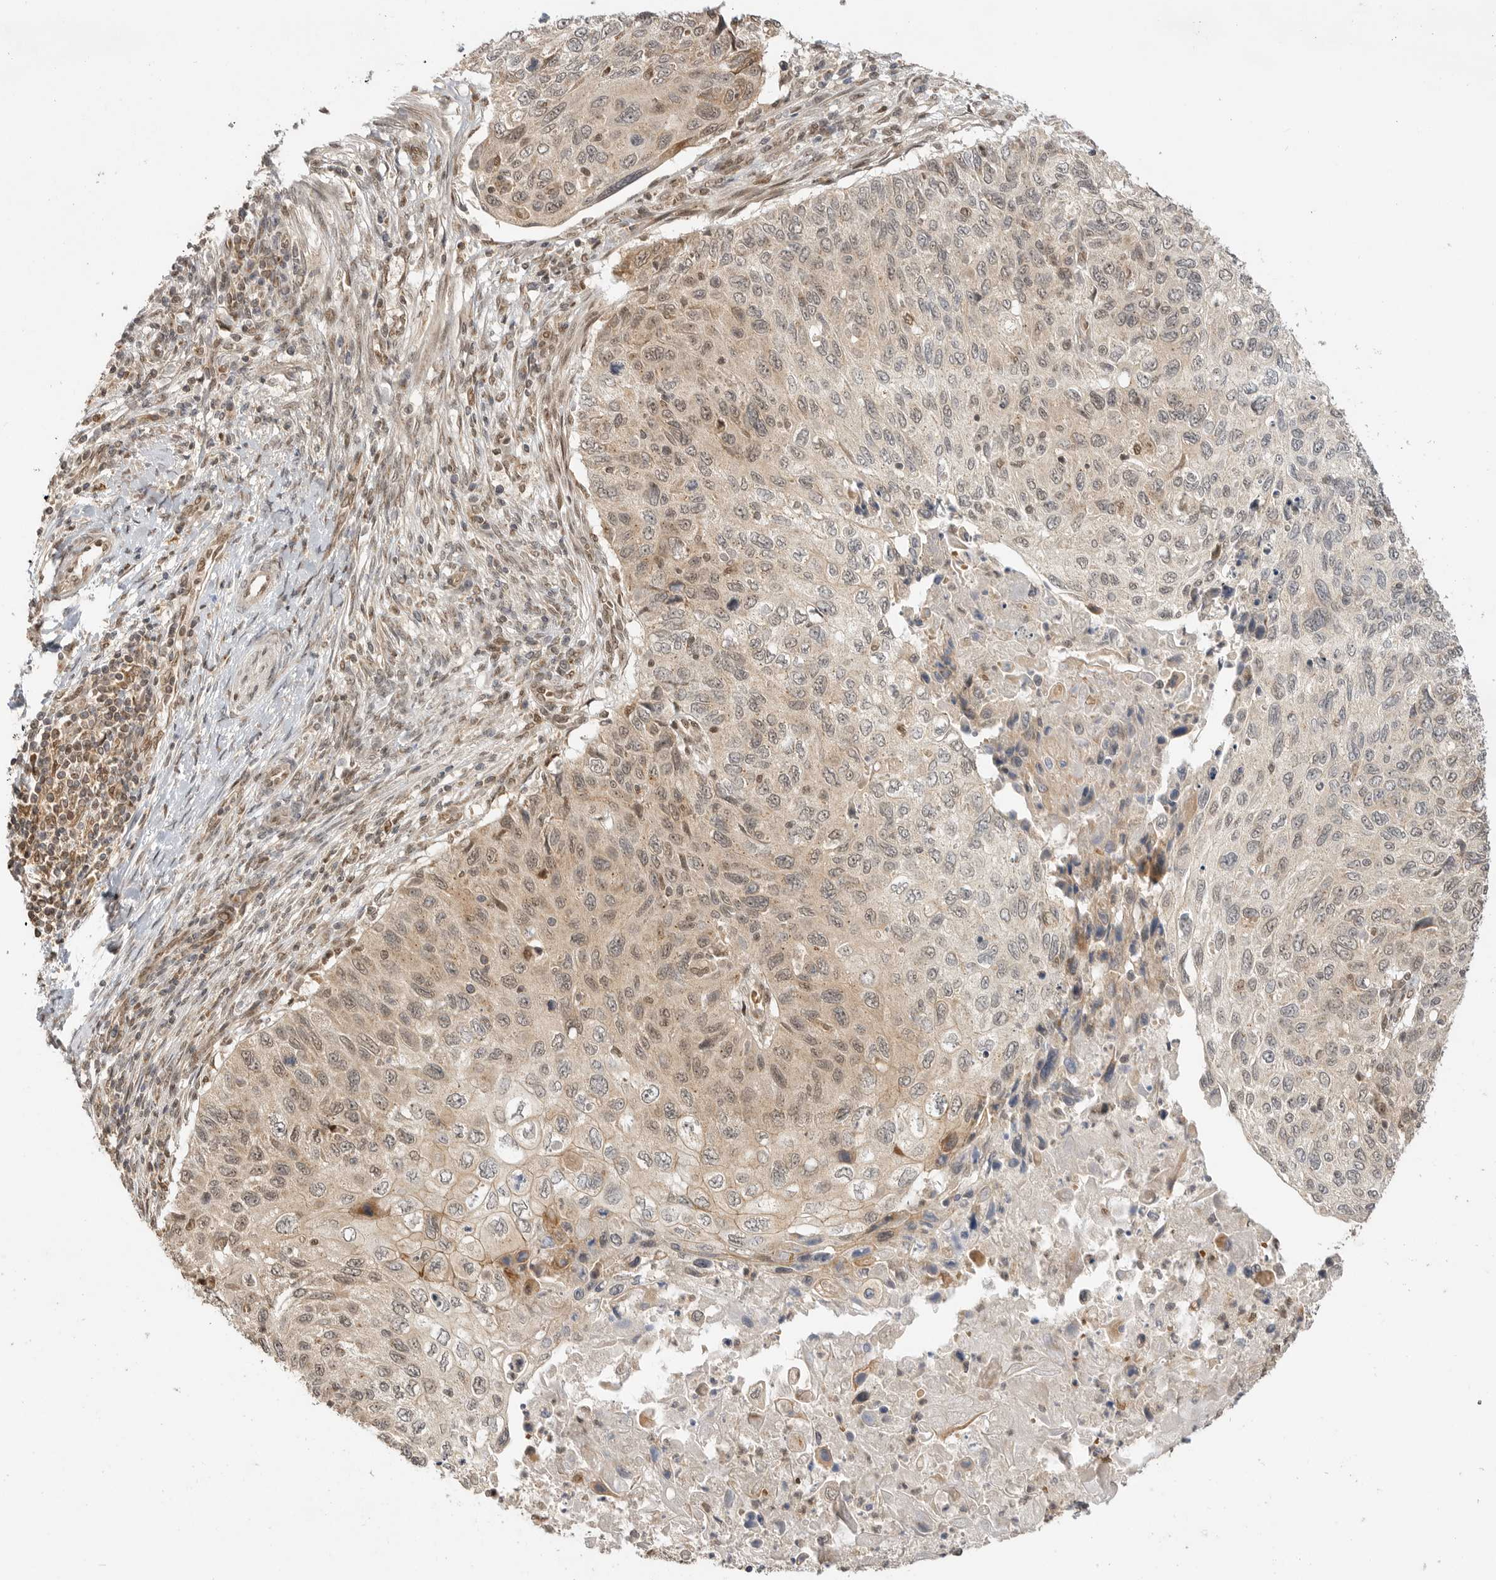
{"staining": {"intensity": "weak", "quantity": "25%-75%", "location": "cytoplasmic/membranous"}, "tissue": "cervical cancer", "cell_type": "Tumor cells", "image_type": "cancer", "snomed": [{"axis": "morphology", "description": "Squamous cell carcinoma, NOS"}, {"axis": "topography", "description": "Cervix"}], "caption": "The micrograph reveals a brown stain indicating the presence of a protein in the cytoplasmic/membranous of tumor cells in cervical squamous cell carcinoma. The protein of interest is stained brown, and the nuclei are stained in blue (DAB IHC with brightfield microscopy, high magnification).", "gene": "ALKAL1", "patient": {"sex": "female", "age": 70}}